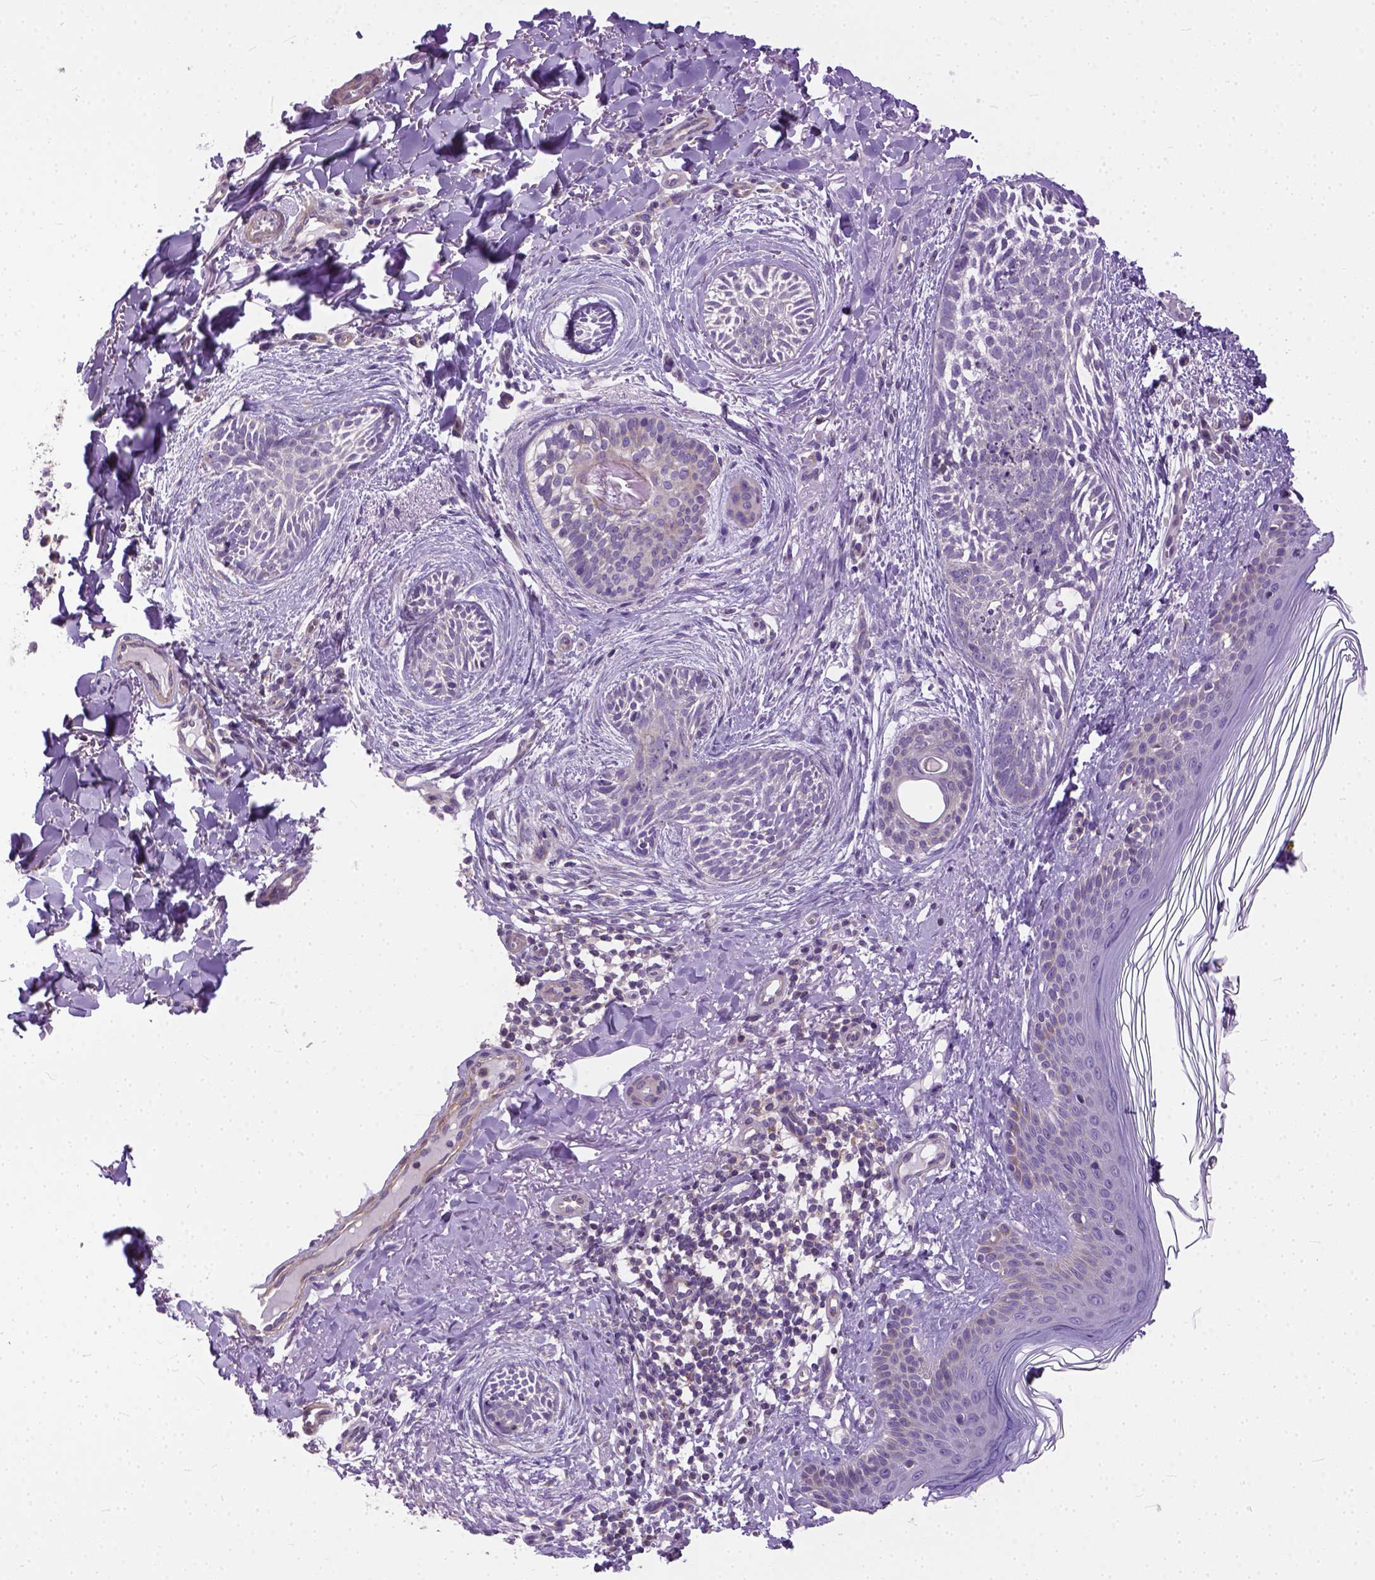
{"staining": {"intensity": "weak", "quantity": "<25%", "location": "cytoplasmic/membranous"}, "tissue": "skin cancer", "cell_type": "Tumor cells", "image_type": "cancer", "snomed": [{"axis": "morphology", "description": "Basal cell carcinoma"}, {"axis": "topography", "description": "Skin"}], "caption": "Tumor cells show no significant positivity in skin basal cell carcinoma.", "gene": "BANF2", "patient": {"sex": "female", "age": 68}}